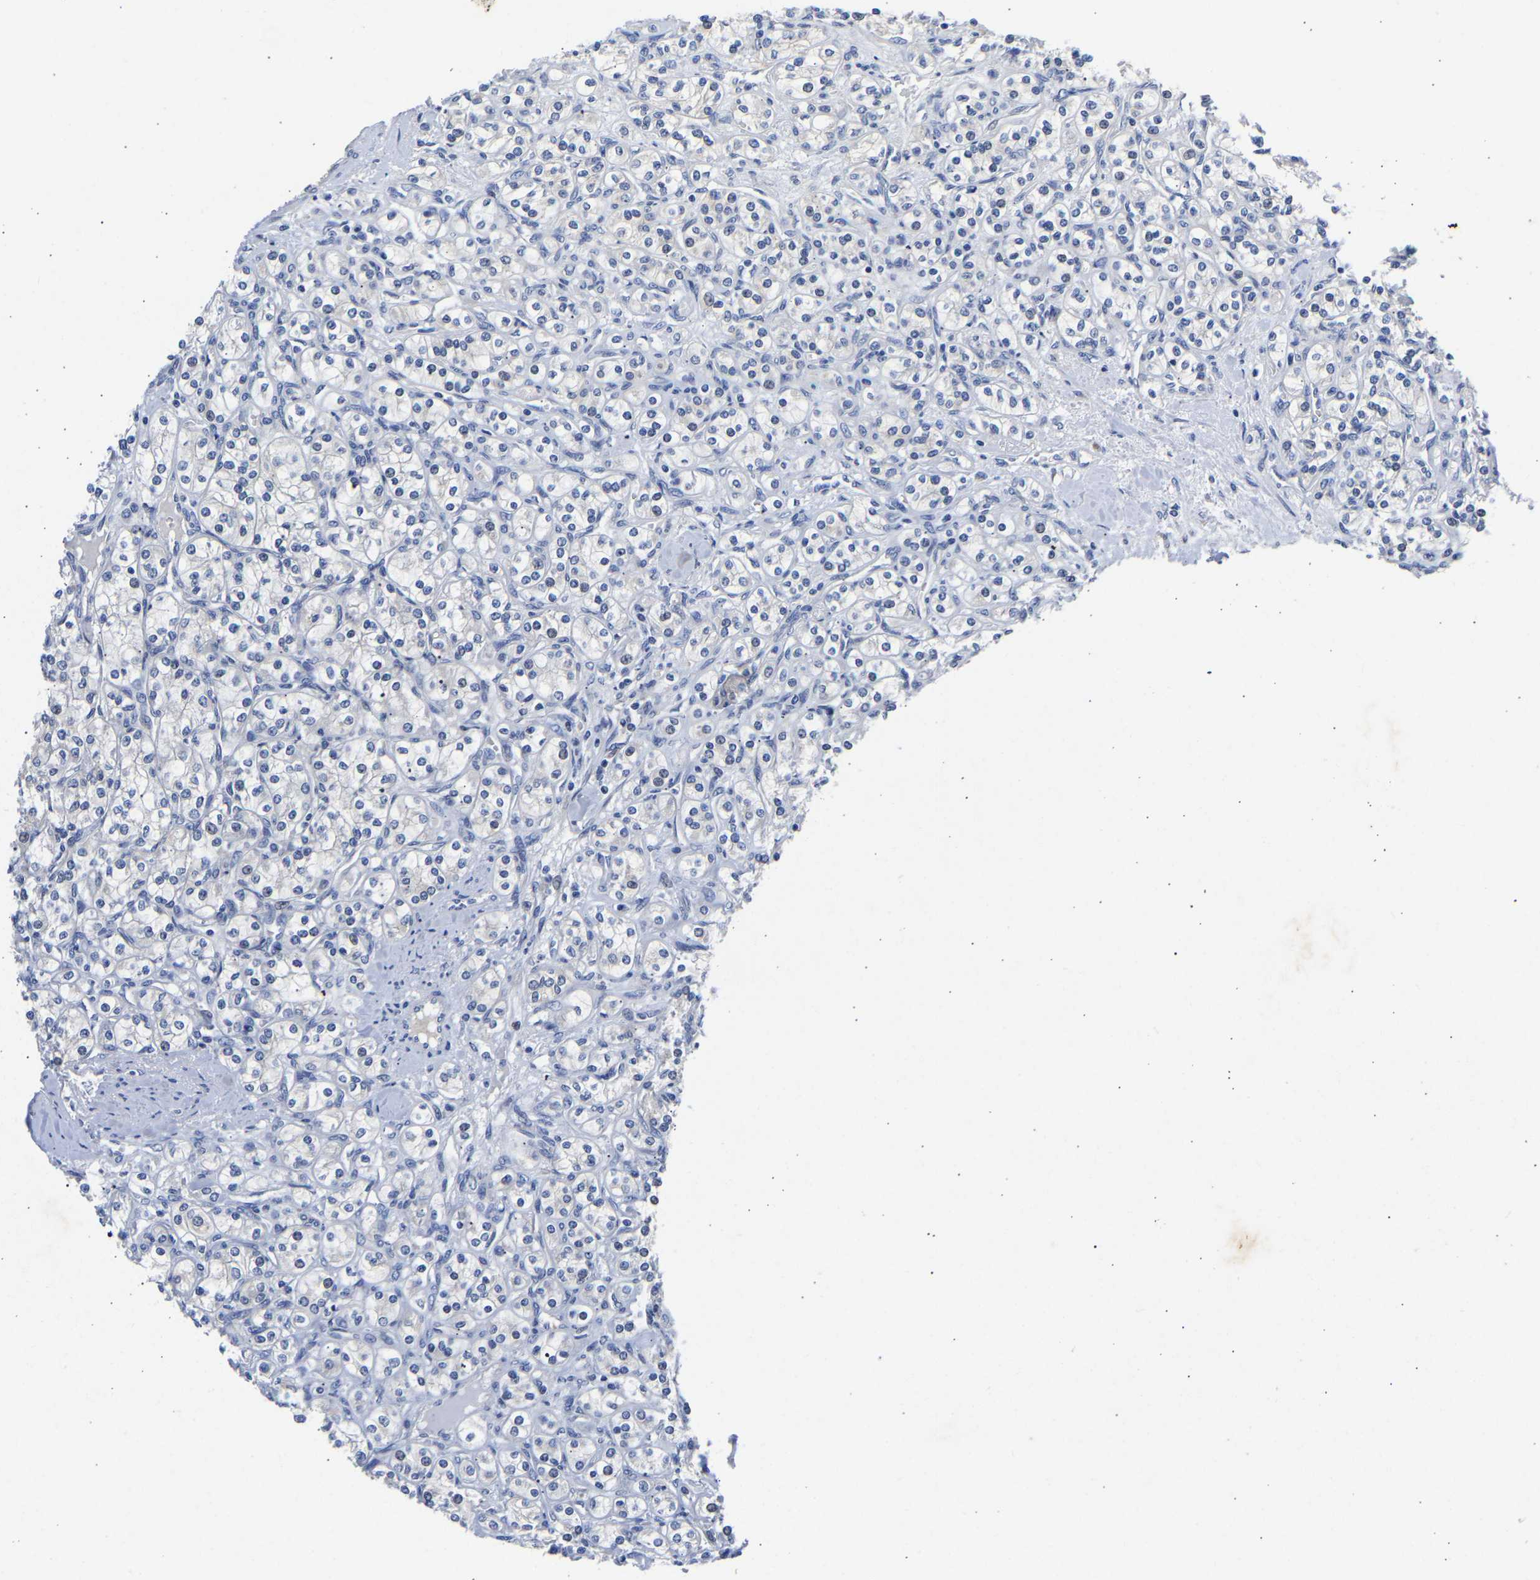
{"staining": {"intensity": "negative", "quantity": "none", "location": "none"}, "tissue": "renal cancer", "cell_type": "Tumor cells", "image_type": "cancer", "snomed": [{"axis": "morphology", "description": "Adenocarcinoma, NOS"}, {"axis": "topography", "description": "Kidney"}], "caption": "Renal cancer was stained to show a protein in brown. There is no significant staining in tumor cells. The staining is performed using DAB (3,3'-diaminobenzidine) brown chromogen with nuclei counter-stained in using hematoxylin.", "gene": "CCDC6", "patient": {"sex": "male", "age": 77}}